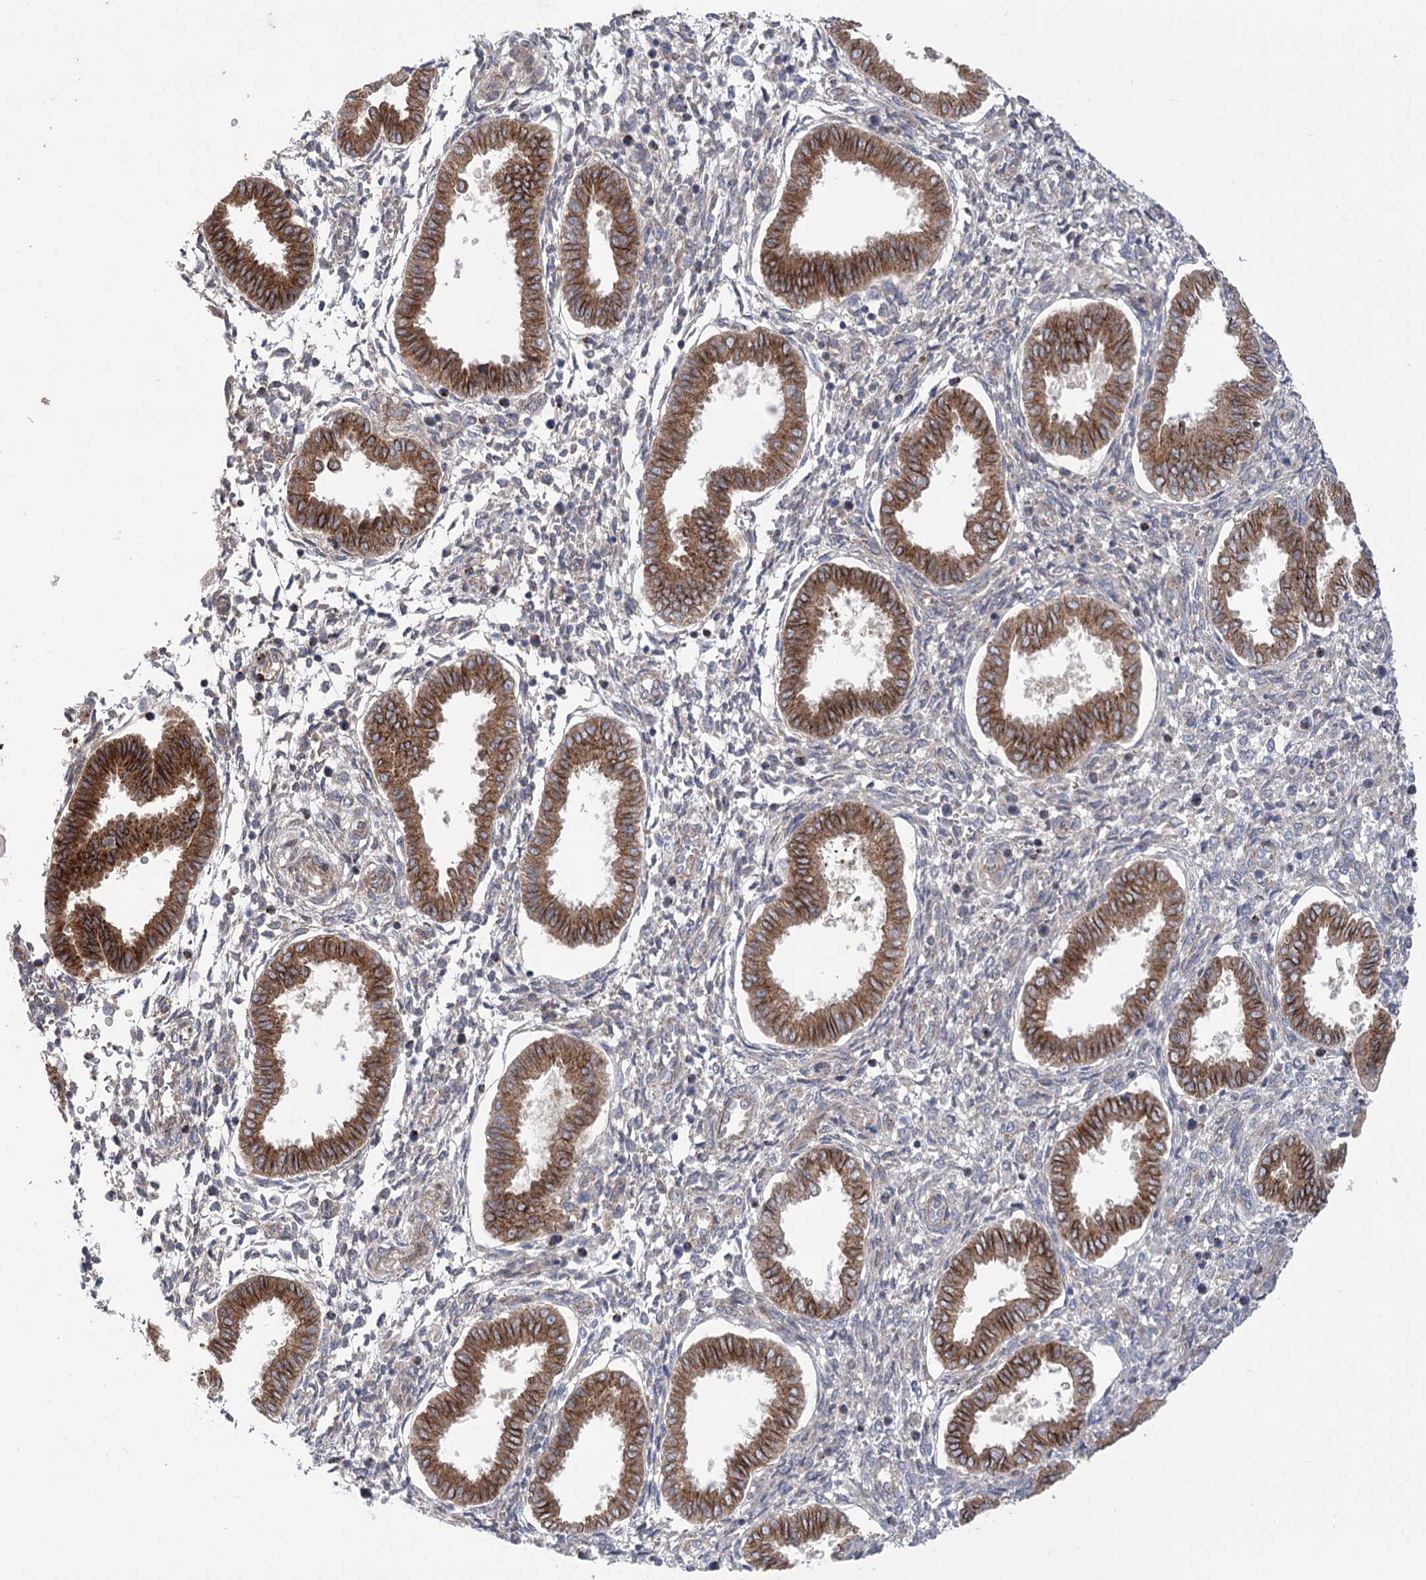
{"staining": {"intensity": "negative", "quantity": "none", "location": "none"}, "tissue": "endometrium", "cell_type": "Cells in endometrial stroma", "image_type": "normal", "snomed": [{"axis": "morphology", "description": "Normal tissue, NOS"}, {"axis": "topography", "description": "Endometrium"}], "caption": "This is an IHC micrograph of unremarkable endometrium. There is no expression in cells in endometrial stroma.", "gene": "TRUB1", "patient": {"sex": "female", "age": 24}}